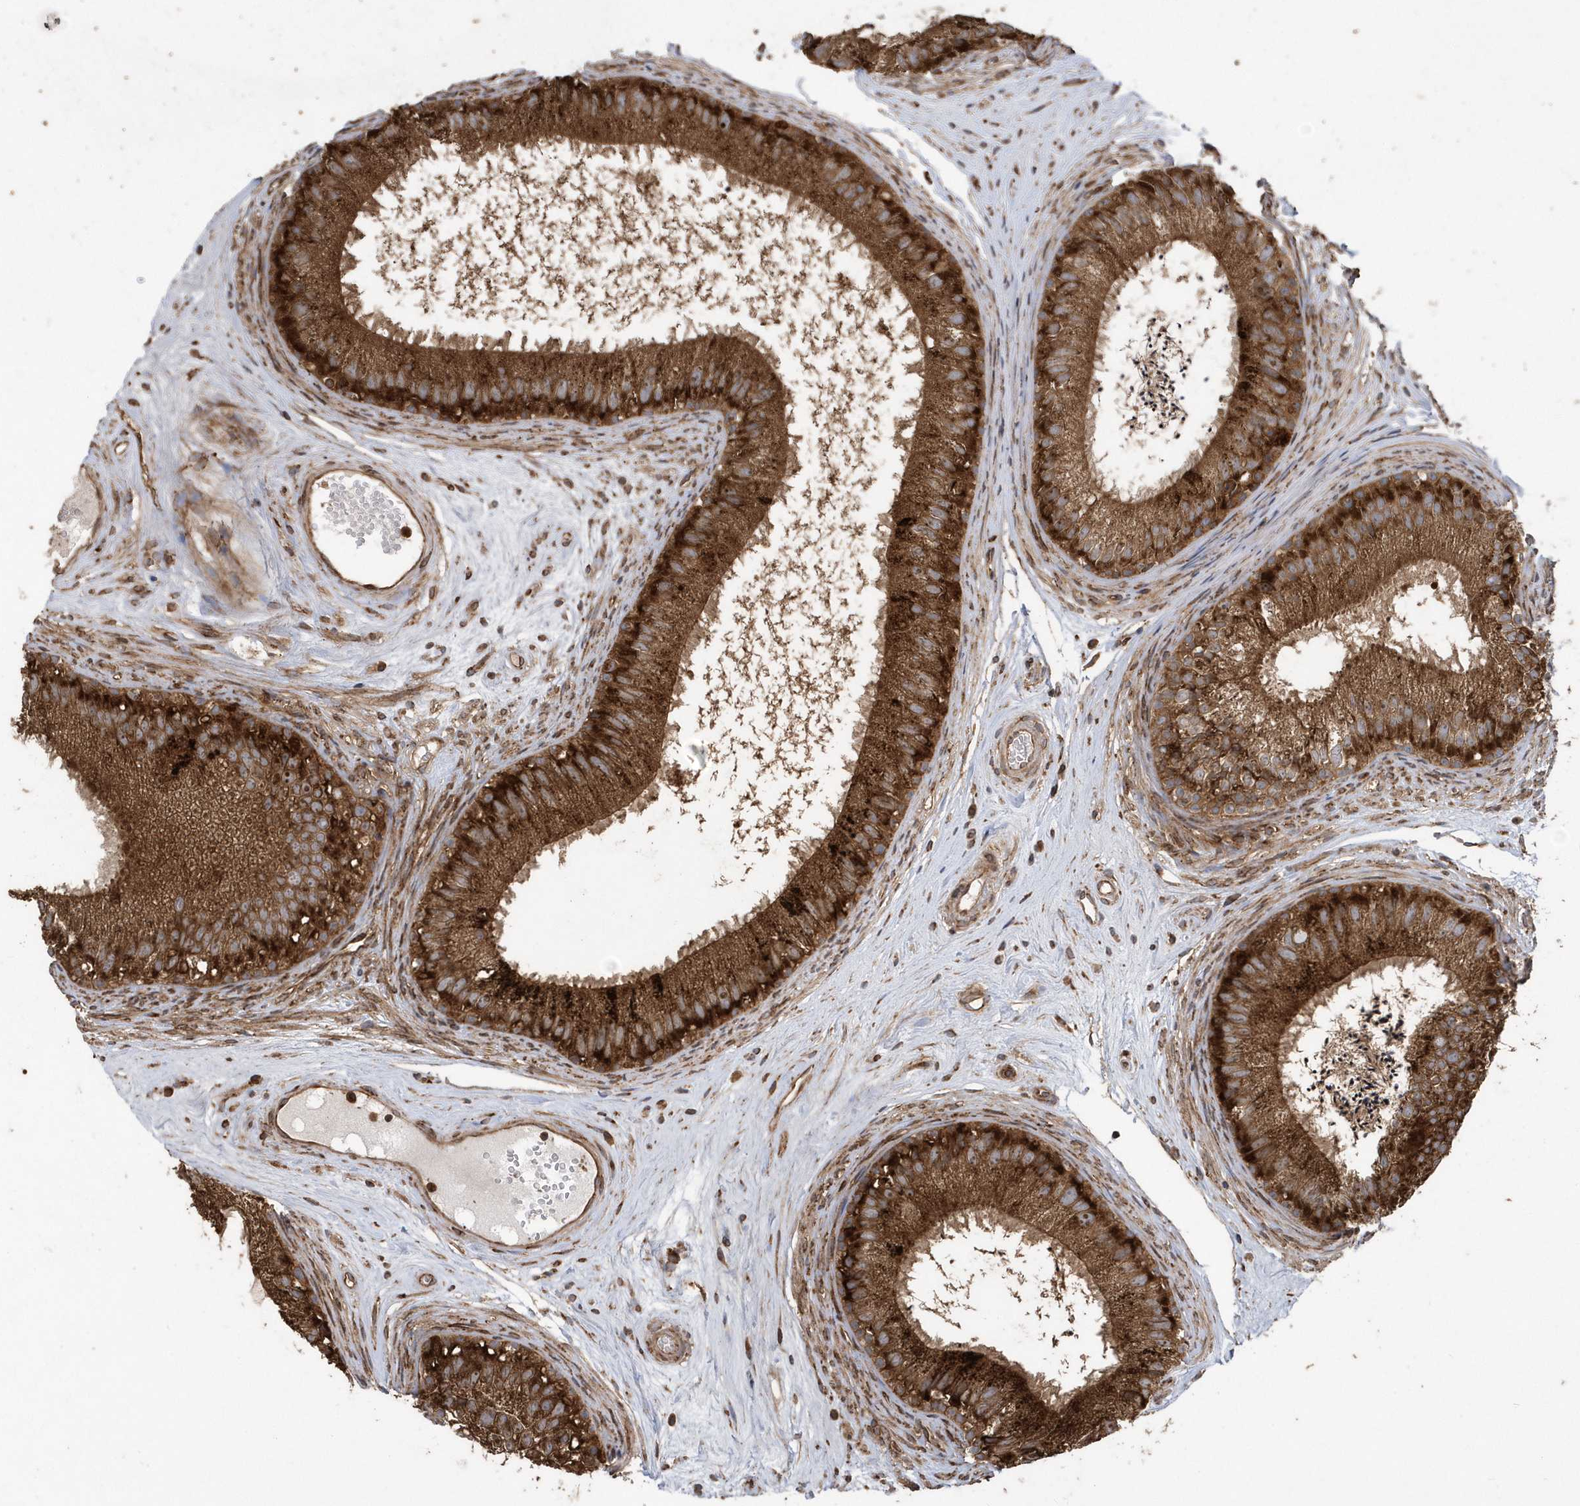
{"staining": {"intensity": "strong", "quantity": ">75%", "location": "cytoplasmic/membranous"}, "tissue": "epididymis", "cell_type": "Glandular cells", "image_type": "normal", "snomed": [{"axis": "morphology", "description": "Normal tissue, NOS"}, {"axis": "topography", "description": "Epididymis"}], "caption": "A photomicrograph of human epididymis stained for a protein demonstrates strong cytoplasmic/membranous brown staining in glandular cells.", "gene": "WASHC5", "patient": {"sex": "male", "age": 77}}